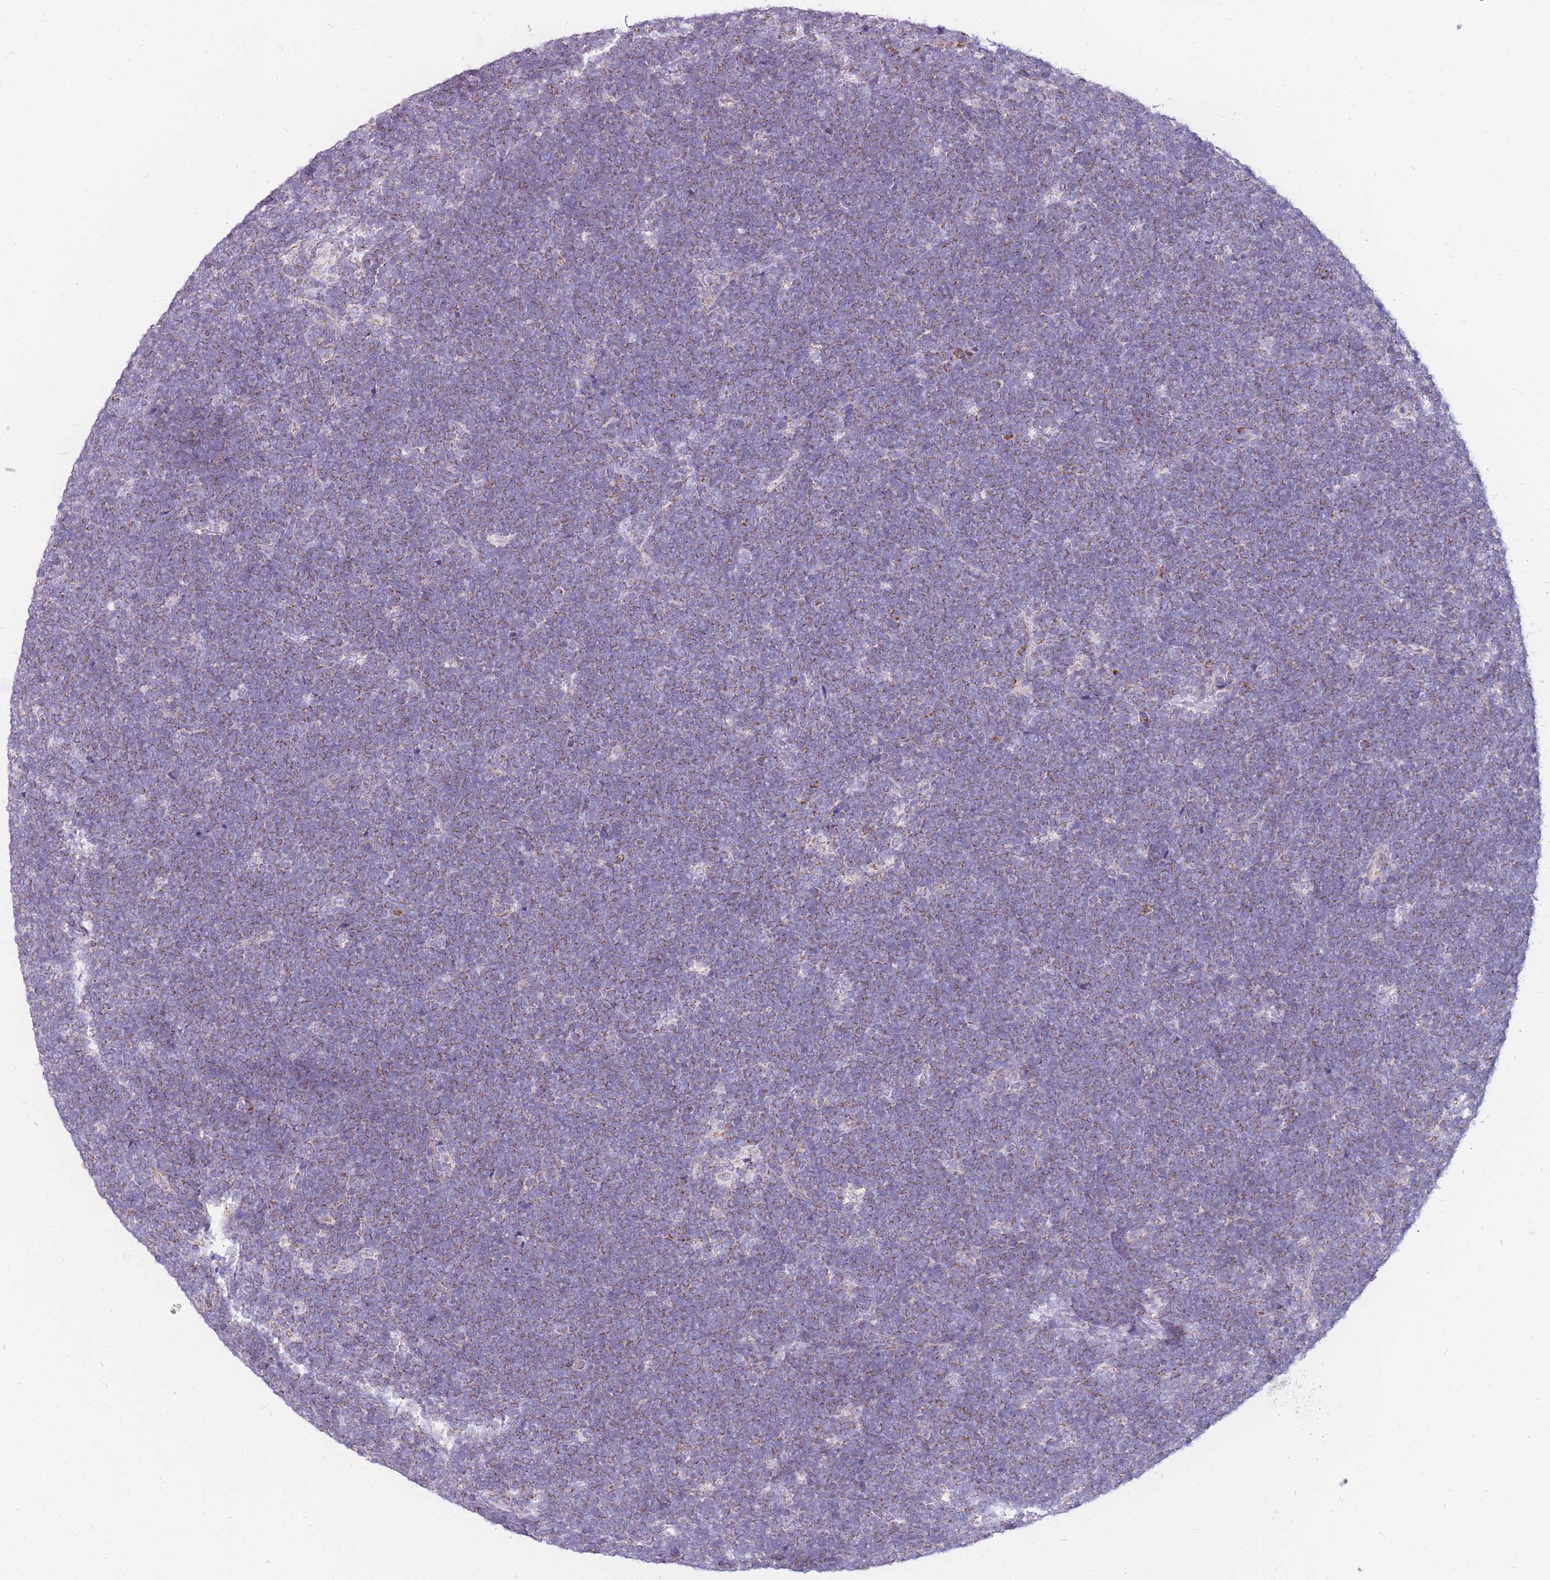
{"staining": {"intensity": "weak", "quantity": "25%-75%", "location": "cytoplasmic/membranous"}, "tissue": "lymphoma", "cell_type": "Tumor cells", "image_type": "cancer", "snomed": [{"axis": "morphology", "description": "Malignant lymphoma, non-Hodgkin's type, High grade"}, {"axis": "topography", "description": "Lymph node"}], "caption": "The image demonstrates immunohistochemical staining of lymphoma. There is weak cytoplasmic/membranous expression is present in about 25%-75% of tumor cells.", "gene": "PCSK1", "patient": {"sex": "male", "age": 13}}